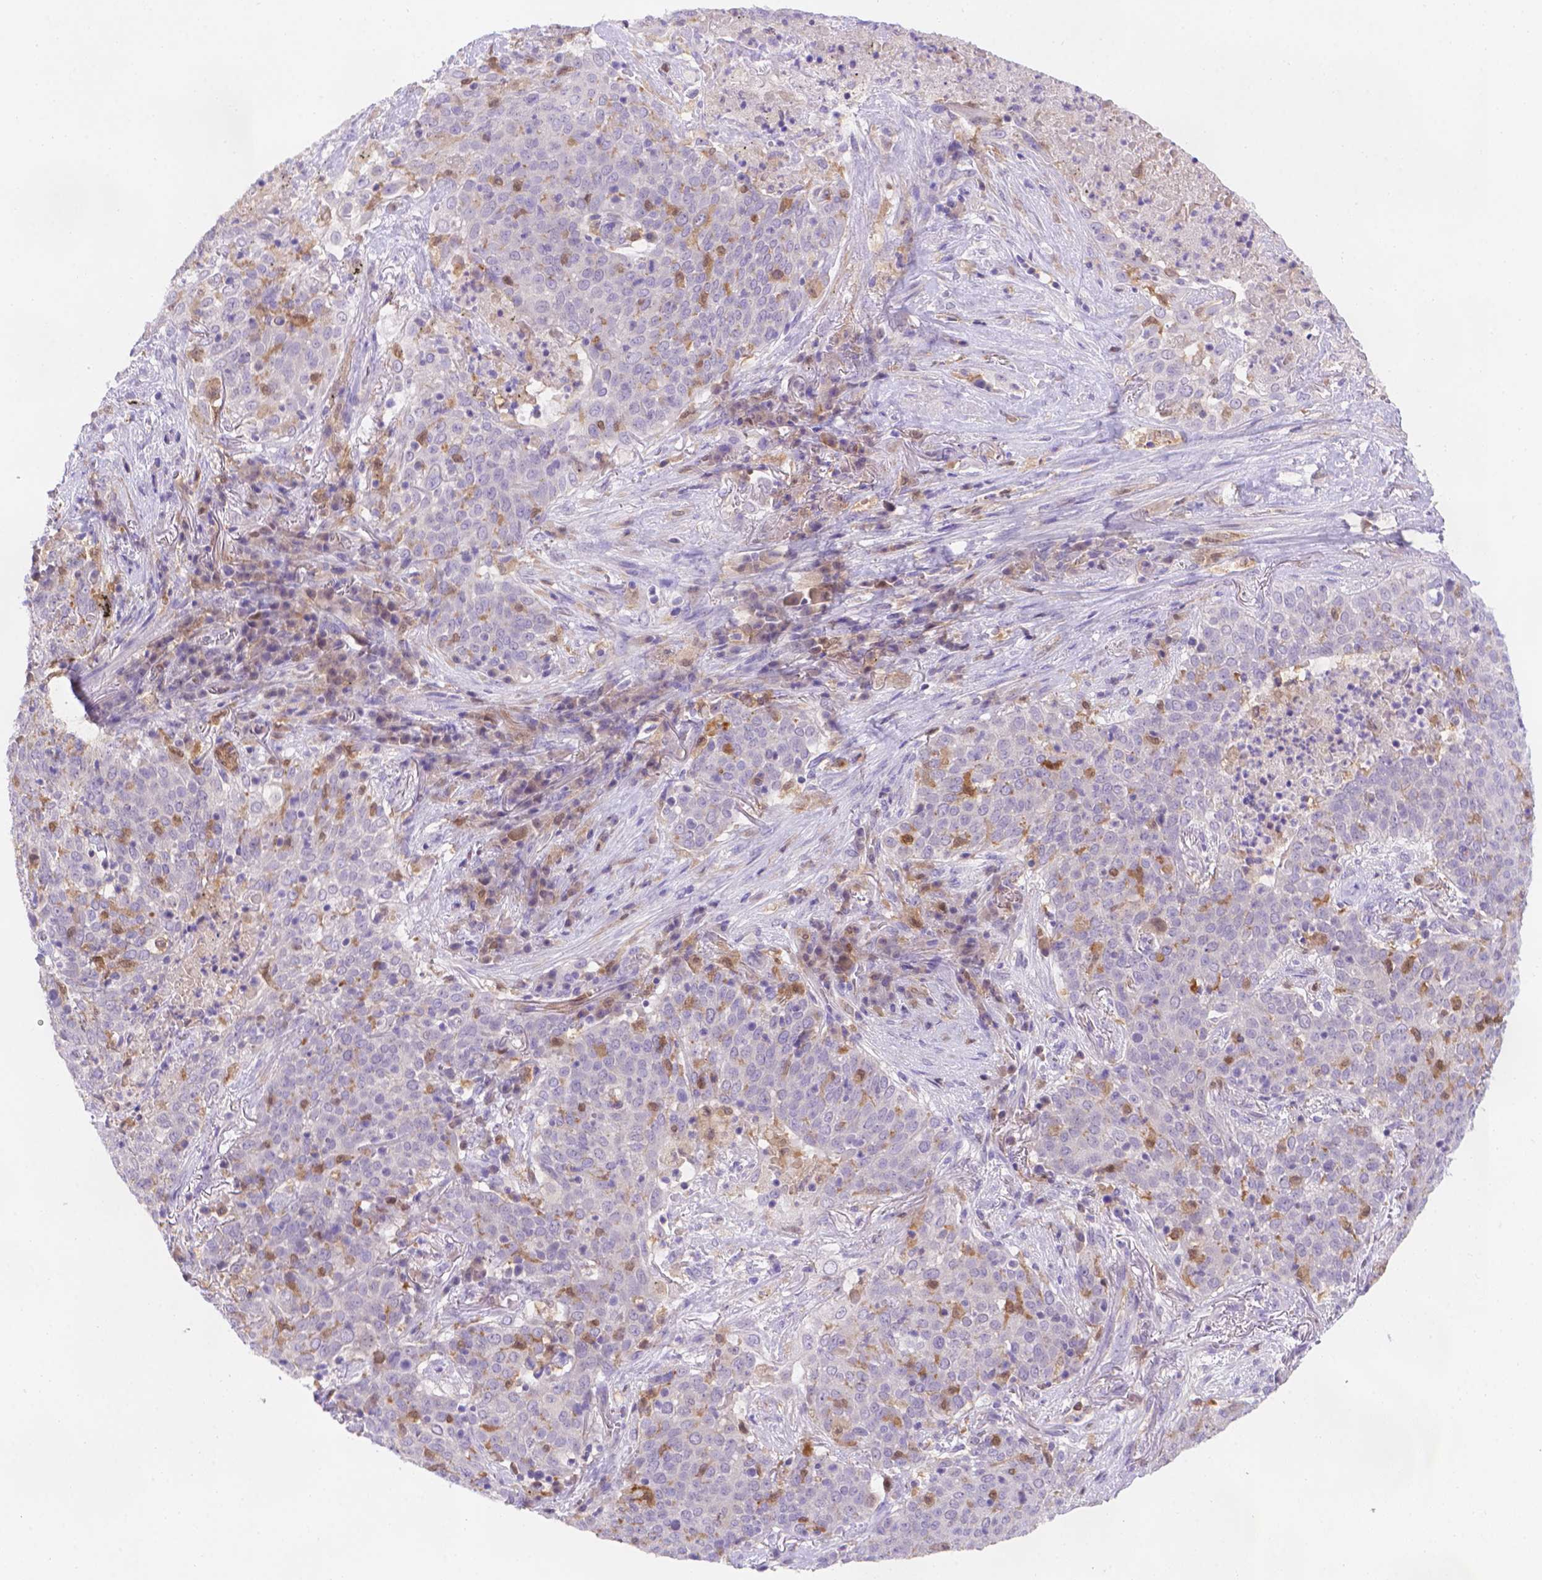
{"staining": {"intensity": "negative", "quantity": "none", "location": "none"}, "tissue": "lung cancer", "cell_type": "Tumor cells", "image_type": "cancer", "snomed": [{"axis": "morphology", "description": "Squamous cell carcinoma, NOS"}, {"axis": "topography", "description": "Lung"}], "caption": "An image of human lung squamous cell carcinoma is negative for staining in tumor cells.", "gene": "FGD2", "patient": {"sex": "male", "age": 82}}